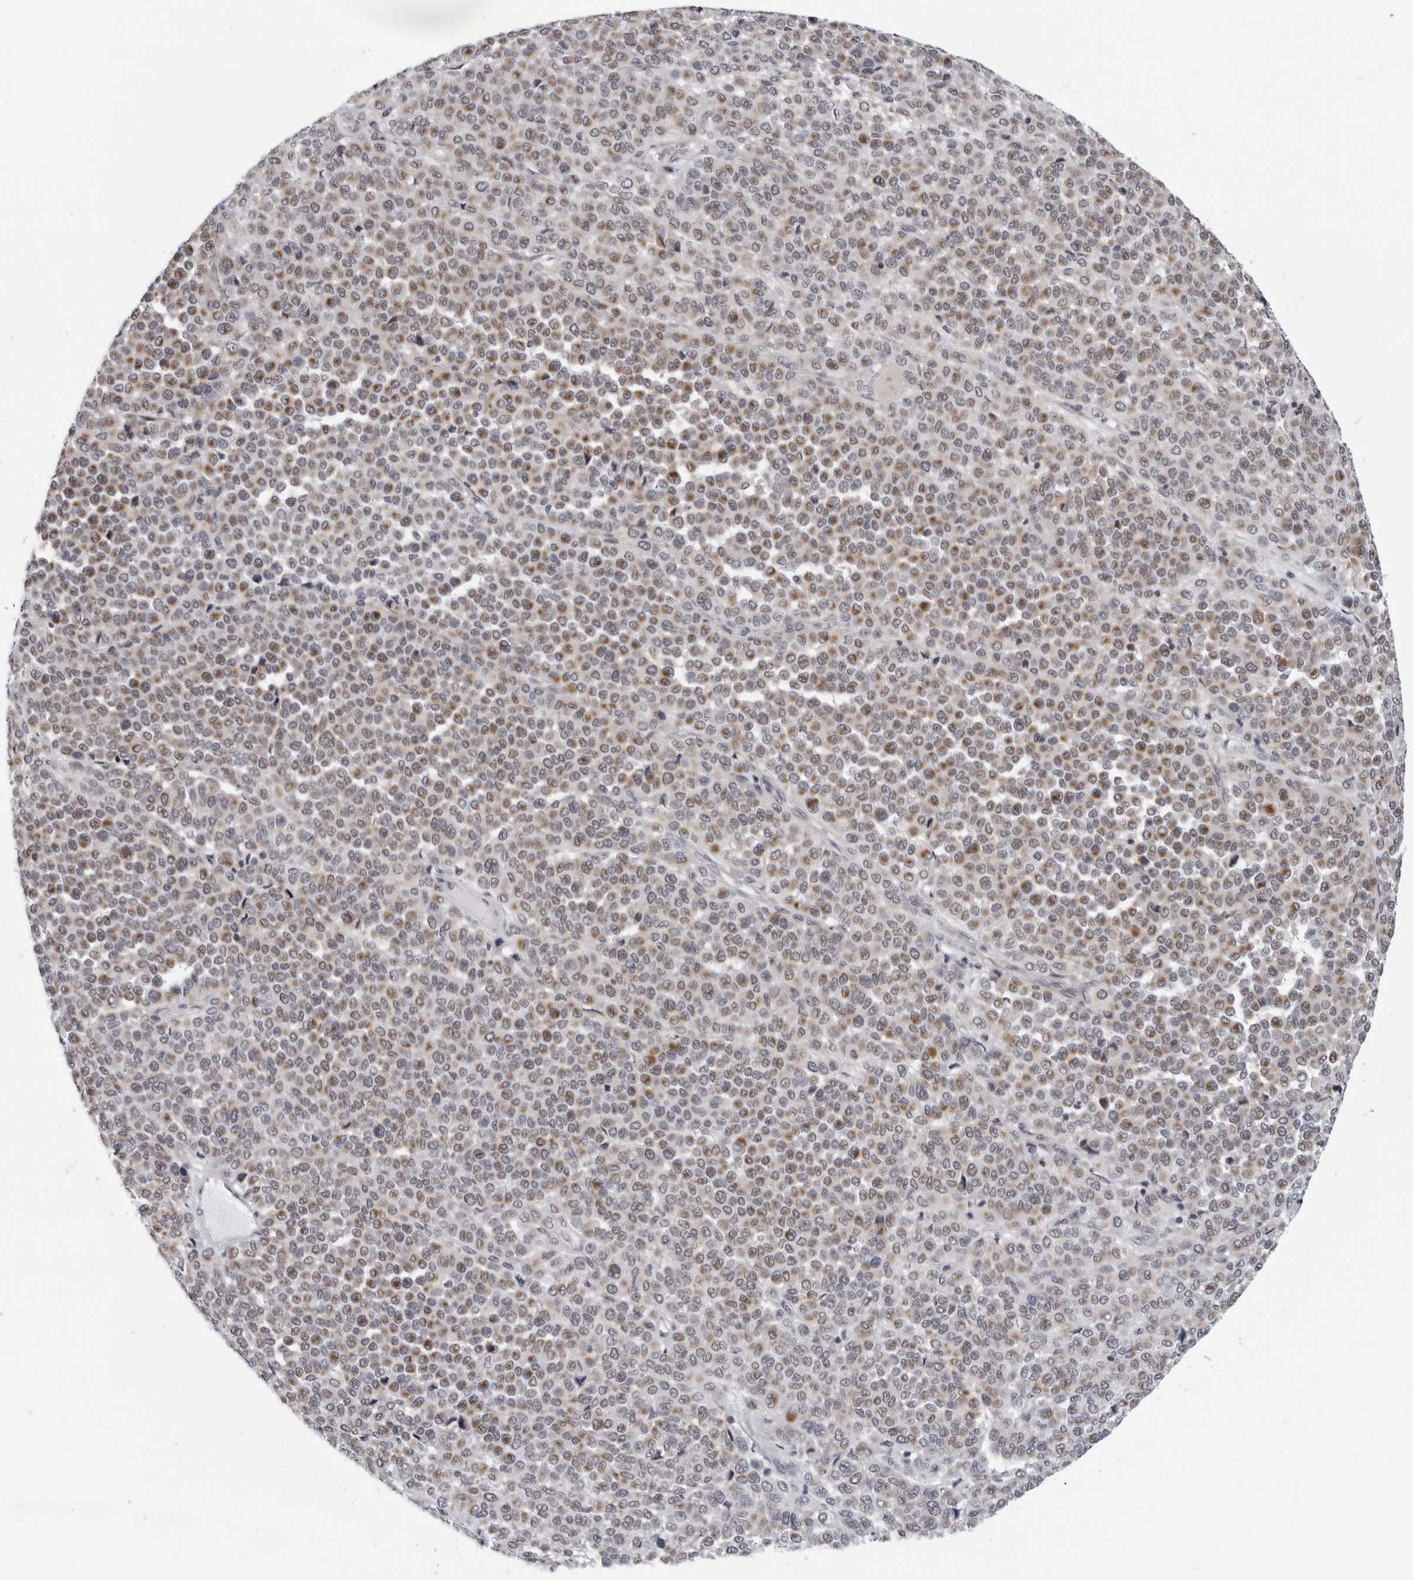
{"staining": {"intensity": "moderate", "quantity": ">75%", "location": "cytoplasmic/membranous"}, "tissue": "melanoma", "cell_type": "Tumor cells", "image_type": "cancer", "snomed": [{"axis": "morphology", "description": "Malignant melanoma, Metastatic site"}, {"axis": "topography", "description": "Pancreas"}], "caption": "About >75% of tumor cells in human malignant melanoma (metastatic site) show moderate cytoplasmic/membranous protein expression as visualized by brown immunohistochemical staining.", "gene": "CPT2", "patient": {"sex": "female", "age": 30}}